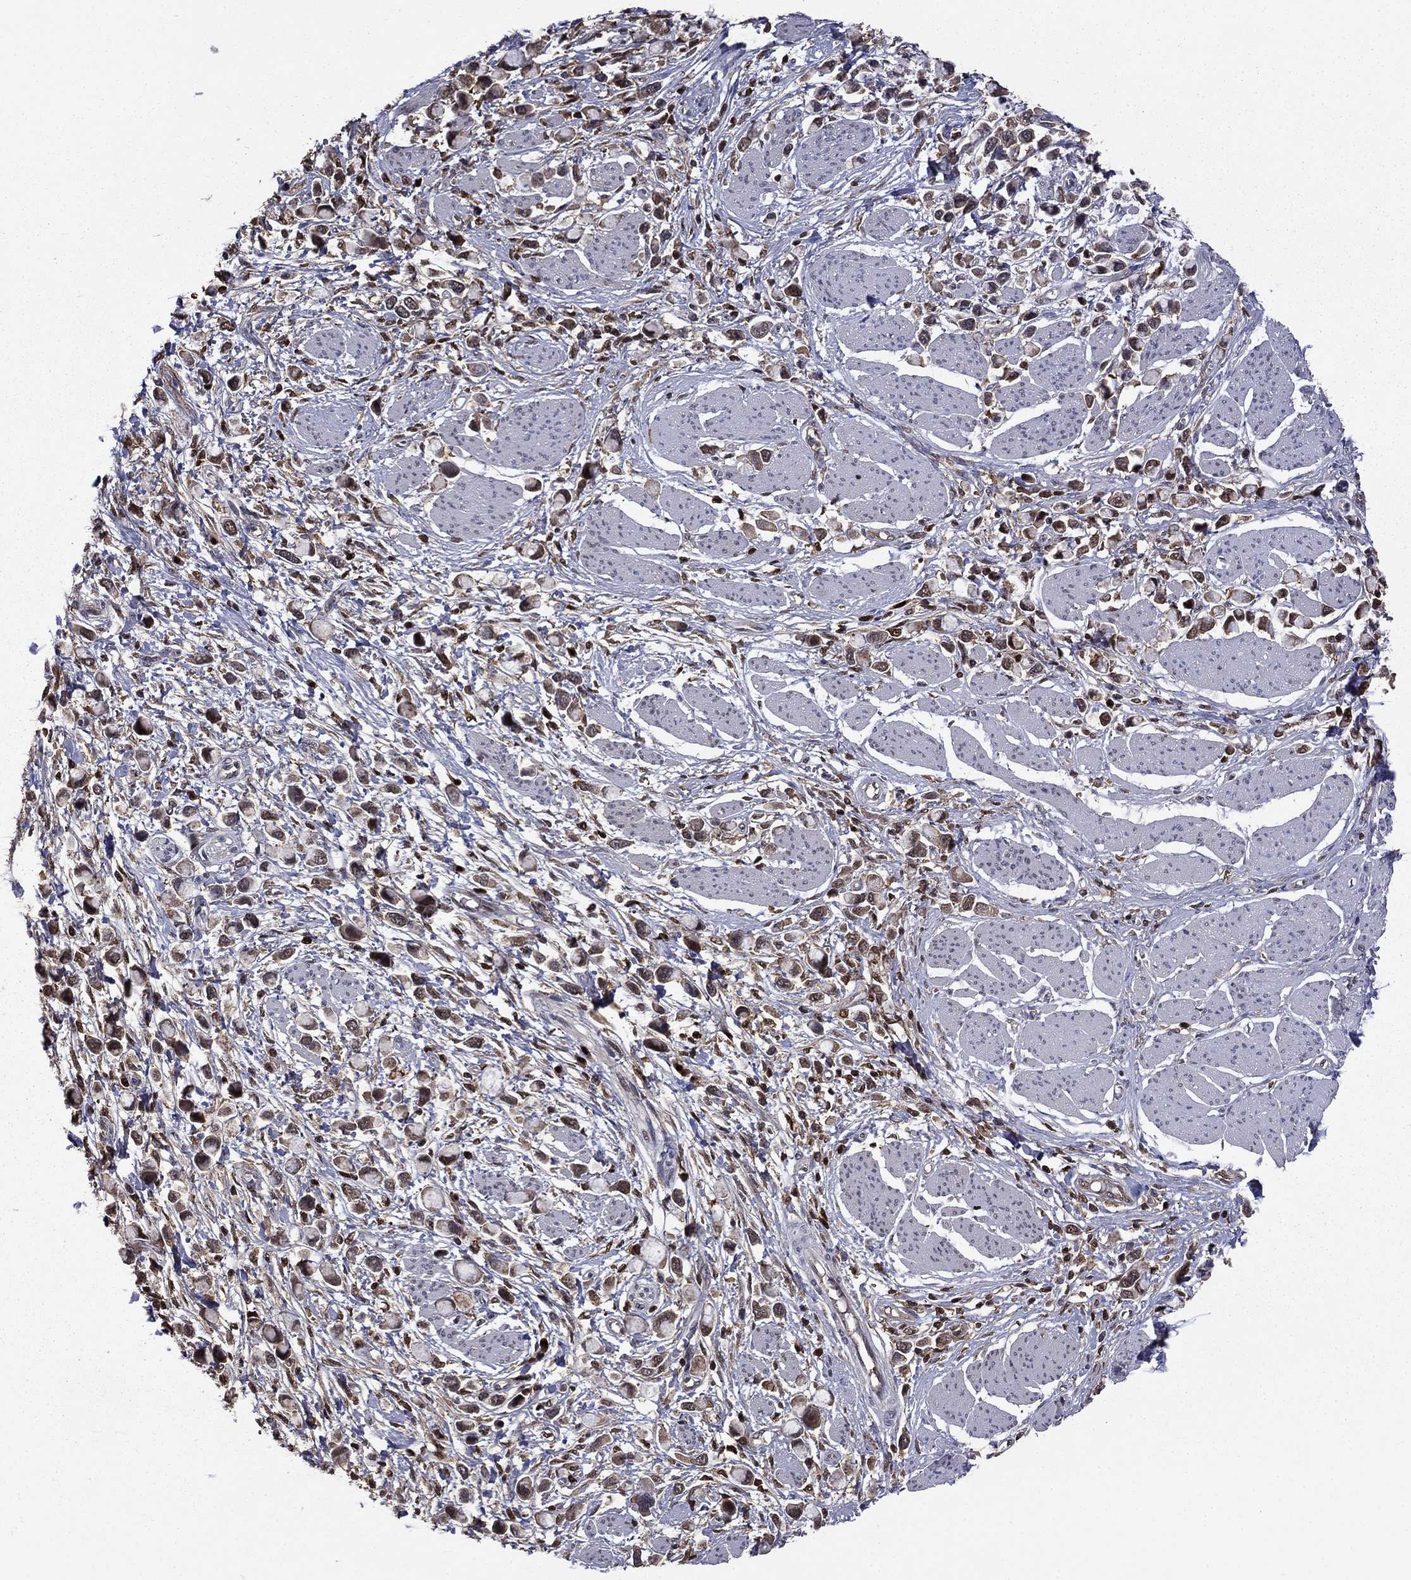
{"staining": {"intensity": "strong", "quantity": "25%-75%", "location": "nuclear"}, "tissue": "stomach cancer", "cell_type": "Tumor cells", "image_type": "cancer", "snomed": [{"axis": "morphology", "description": "Adenocarcinoma, NOS"}, {"axis": "topography", "description": "Stomach"}], "caption": "Strong nuclear positivity is seen in approximately 25%-75% of tumor cells in stomach cancer. (Brightfield microscopy of DAB IHC at high magnification).", "gene": "APPBP2", "patient": {"sex": "female", "age": 81}}